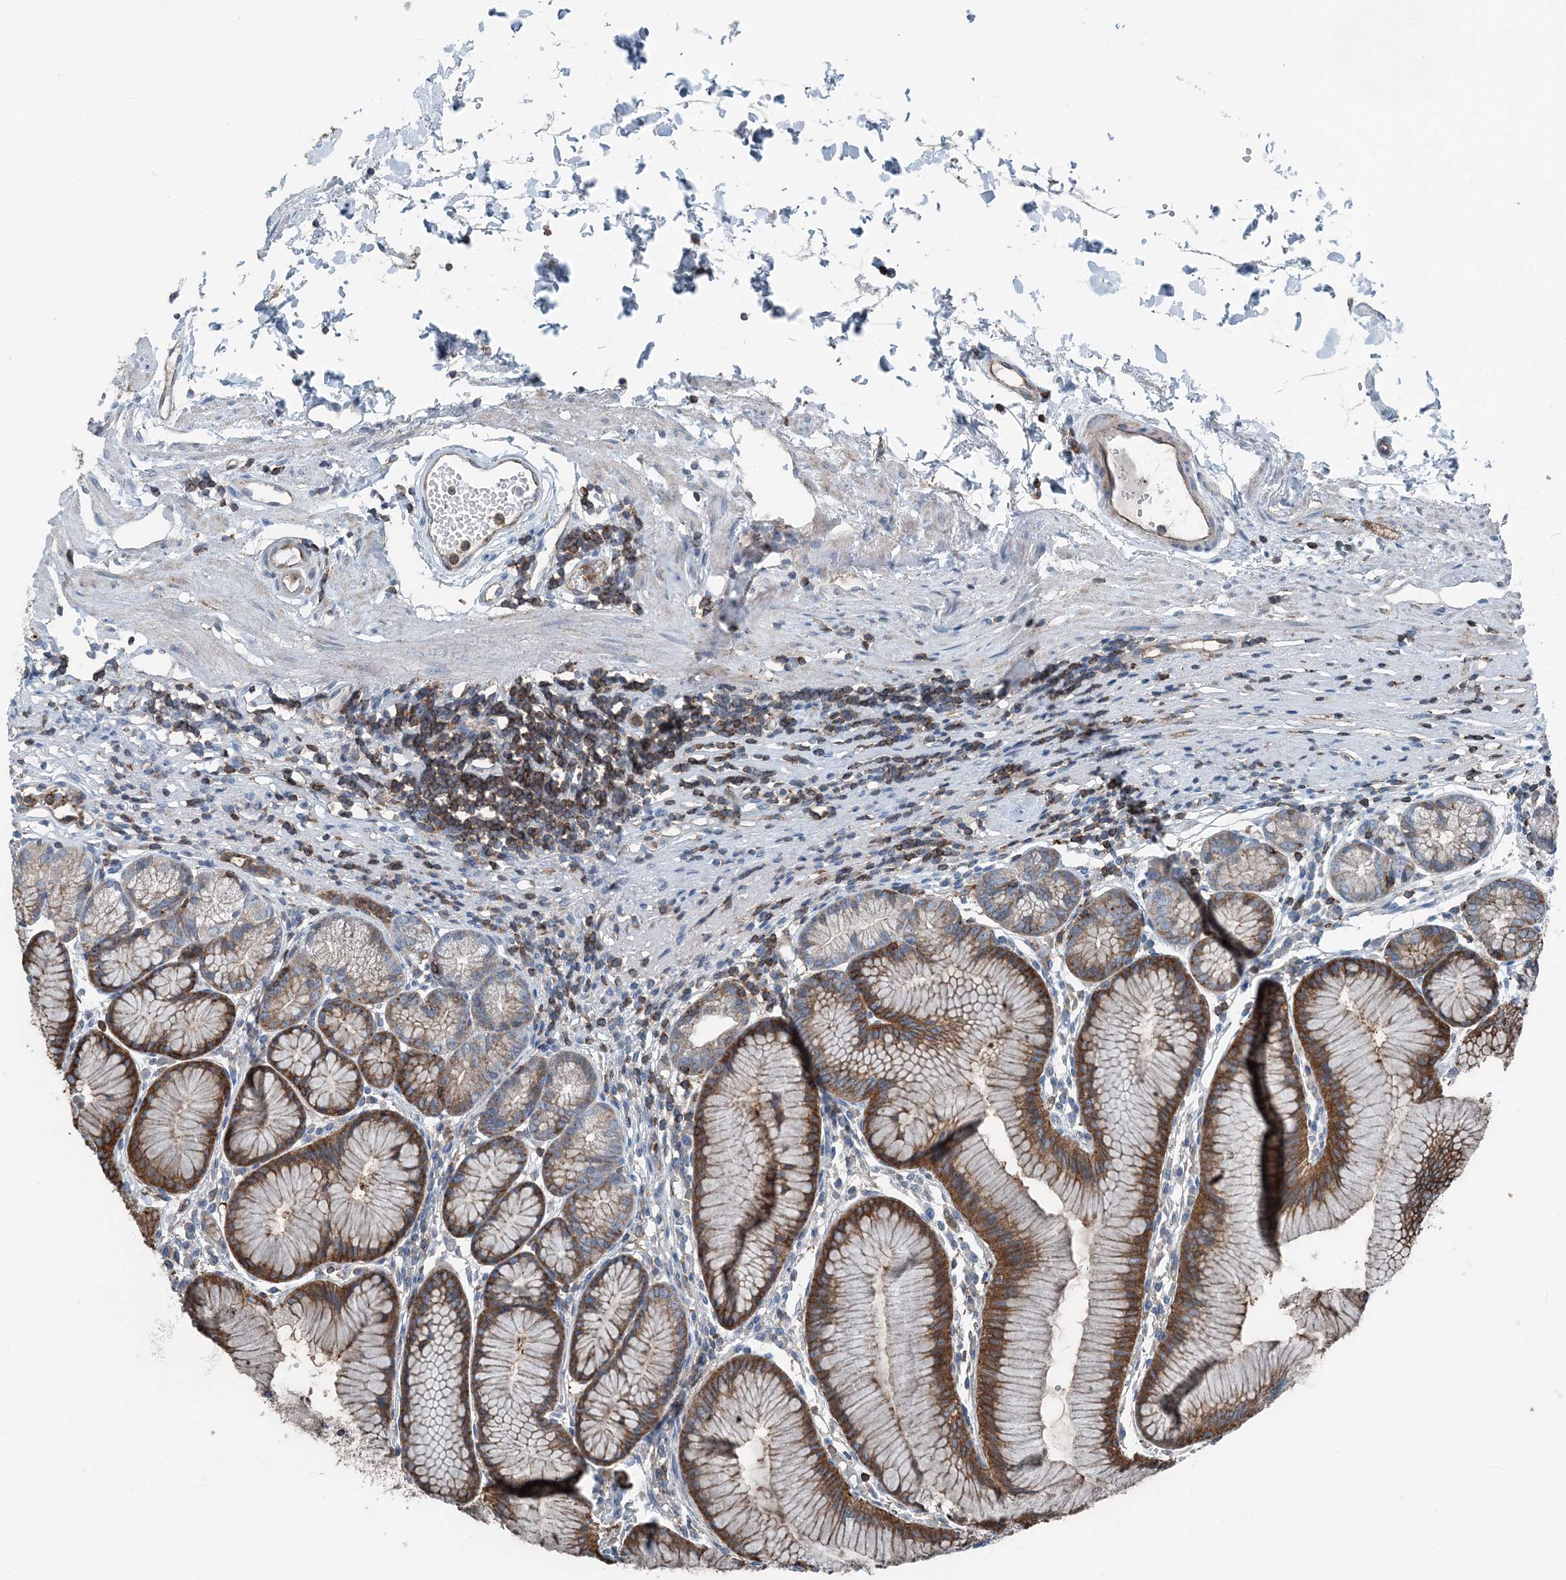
{"staining": {"intensity": "strong", "quantity": ">75%", "location": "cytoplasmic/membranous"}, "tissue": "stomach", "cell_type": "Glandular cells", "image_type": "normal", "snomed": [{"axis": "morphology", "description": "Normal tissue, NOS"}, {"axis": "topography", "description": "Stomach"}], "caption": "The micrograph exhibits a brown stain indicating the presence of a protein in the cytoplasmic/membranous of glandular cells in stomach. (DAB (3,3'-diaminobenzidine) = brown stain, brightfield microscopy at high magnification).", "gene": "CFL1", "patient": {"sex": "female", "age": 57}}